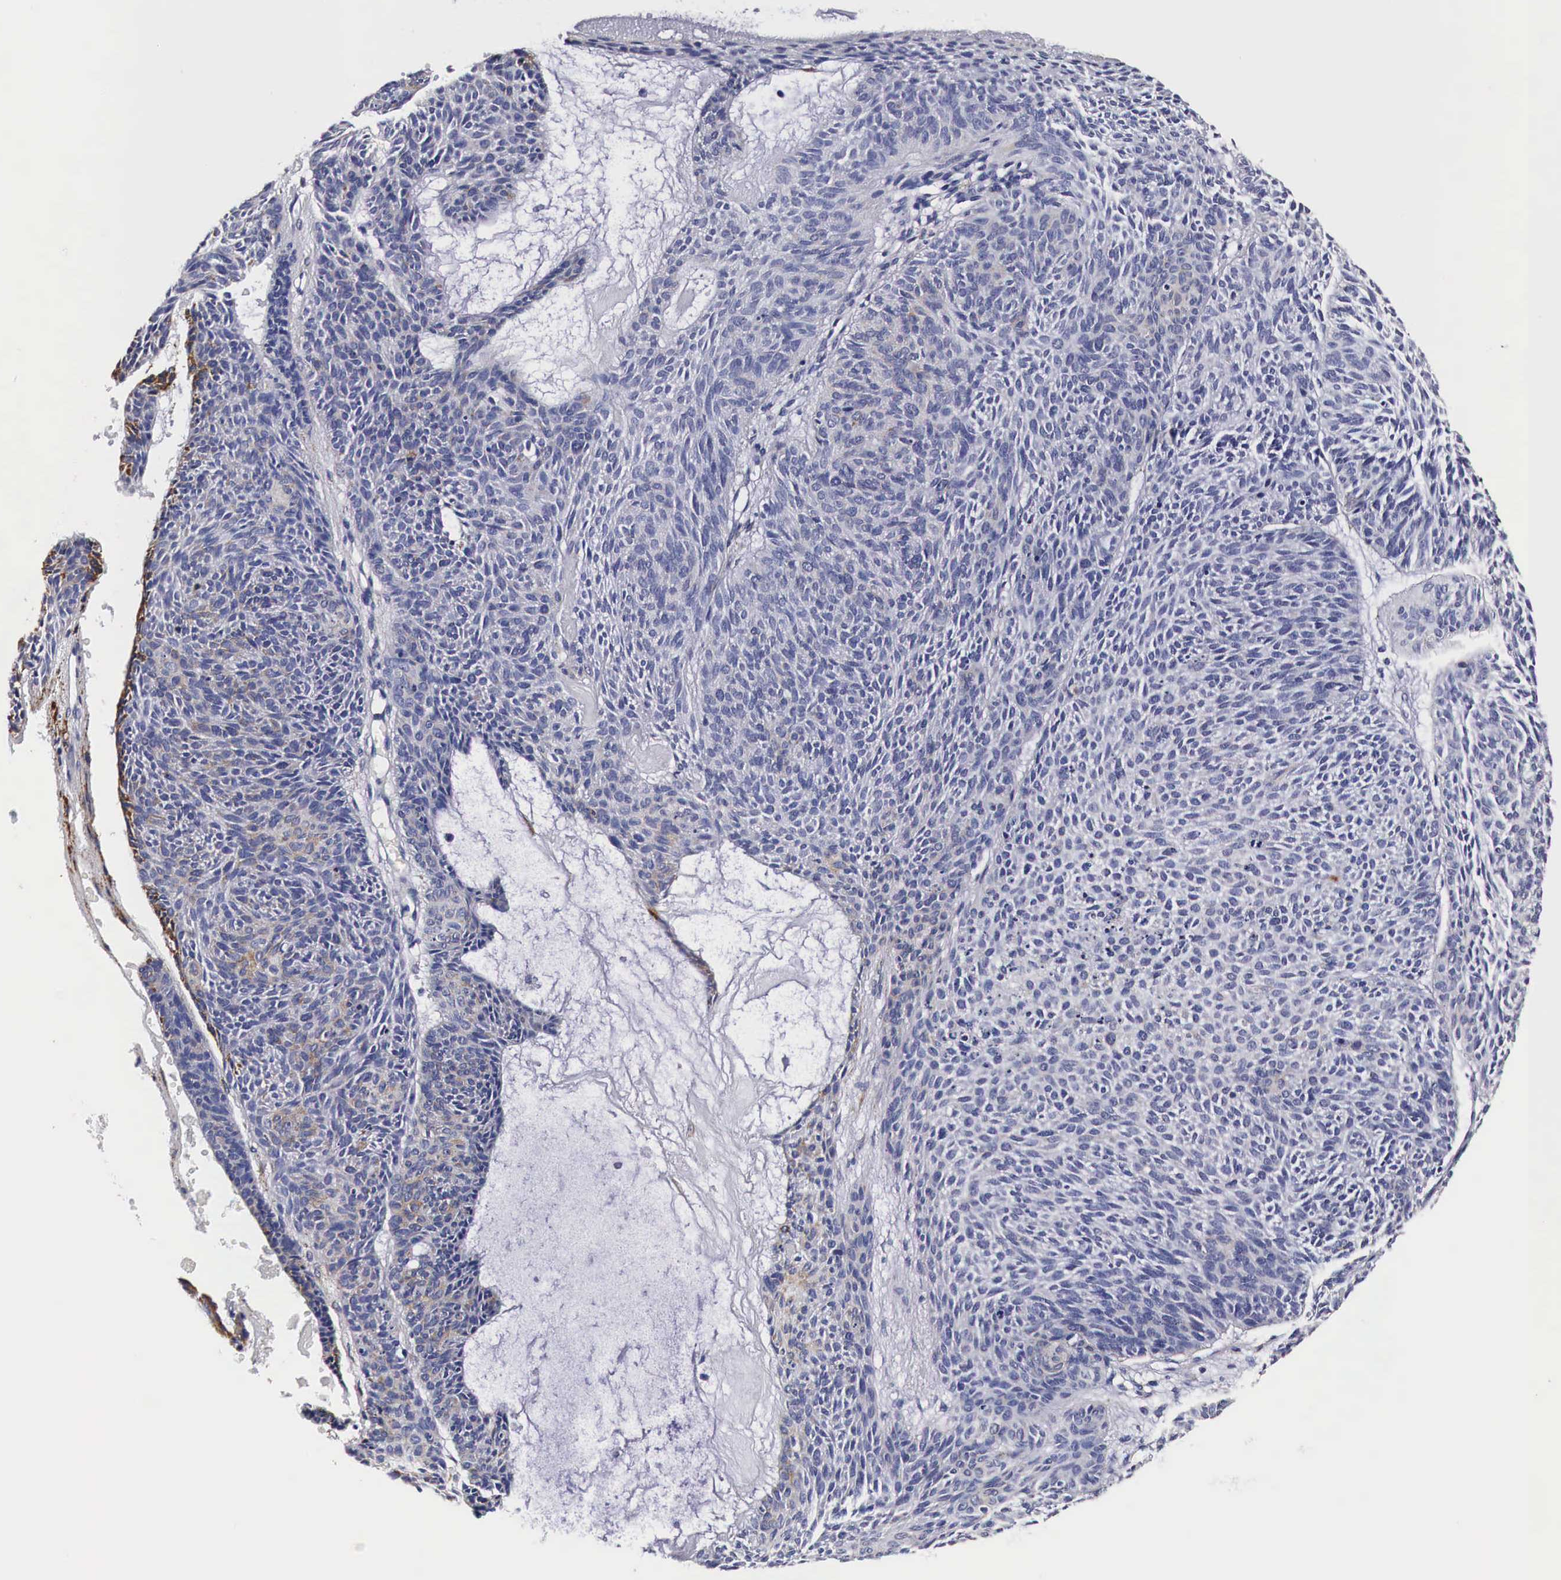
{"staining": {"intensity": "negative", "quantity": "none", "location": "none"}, "tissue": "skin cancer", "cell_type": "Tumor cells", "image_type": "cancer", "snomed": [{"axis": "morphology", "description": "Basal cell carcinoma"}, {"axis": "topography", "description": "Skin"}], "caption": "Tumor cells are negative for brown protein staining in skin cancer.", "gene": "CKAP4", "patient": {"sex": "male", "age": 84}}